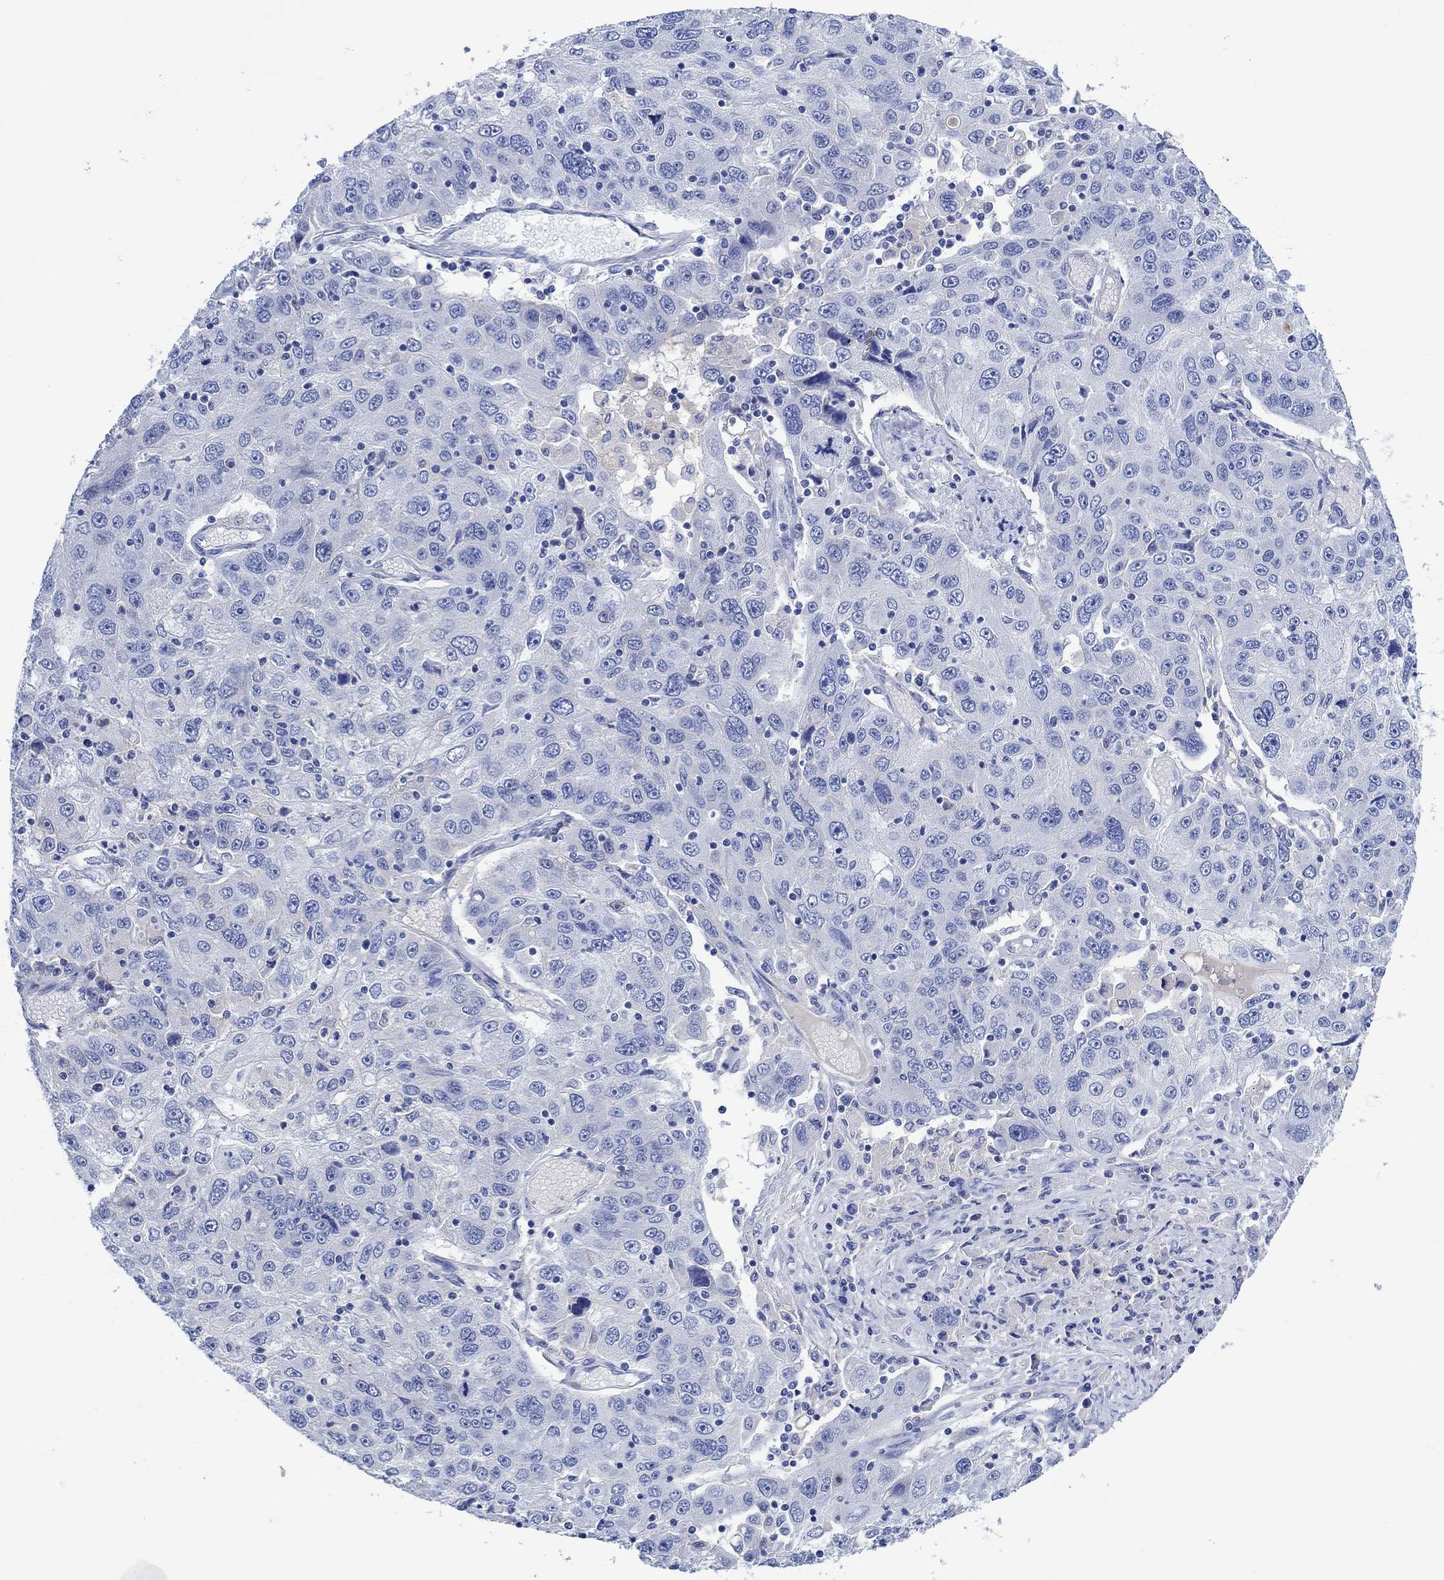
{"staining": {"intensity": "negative", "quantity": "none", "location": "none"}, "tissue": "stomach cancer", "cell_type": "Tumor cells", "image_type": "cancer", "snomed": [{"axis": "morphology", "description": "Adenocarcinoma, NOS"}, {"axis": "topography", "description": "Stomach"}], "caption": "Immunohistochemistry (IHC) histopathology image of human stomach adenocarcinoma stained for a protein (brown), which reveals no expression in tumor cells.", "gene": "CPNE6", "patient": {"sex": "male", "age": 56}}